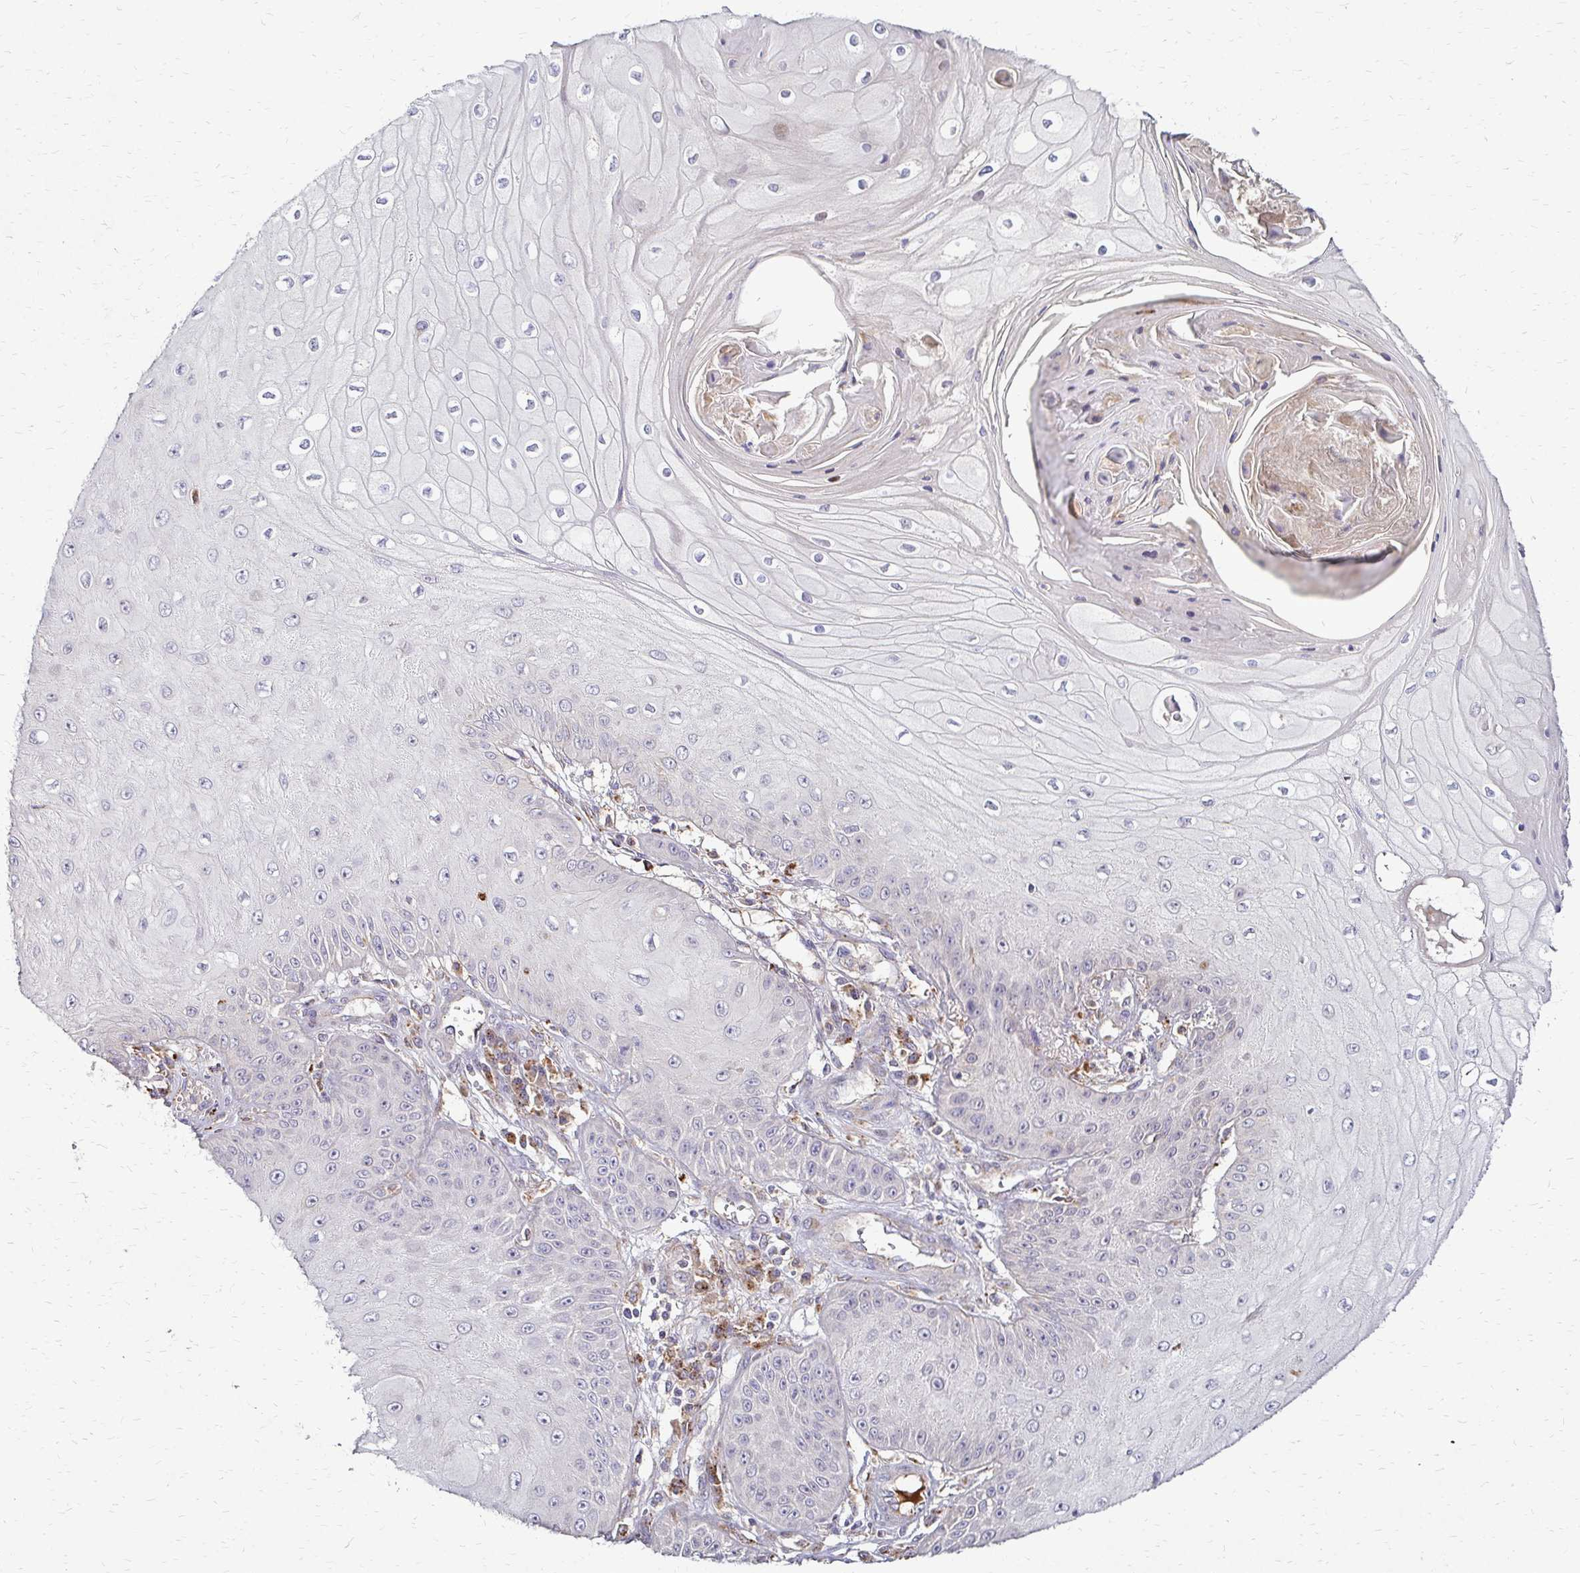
{"staining": {"intensity": "negative", "quantity": "none", "location": "none"}, "tissue": "skin cancer", "cell_type": "Tumor cells", "image_type": "cancer", "snomed": [{"axis": "morphology", "description": "Squamous cell carcinoma, NOS"}, {"axis": "topography", "description": "Skin"}], "caption": "This is an immunohistochemistry photomicrograph of human skin squamous cell carcinoma. There is no staining in tumor cells.", "gene": "IDUA", "patient": {"sex": "male", "age": 70}}